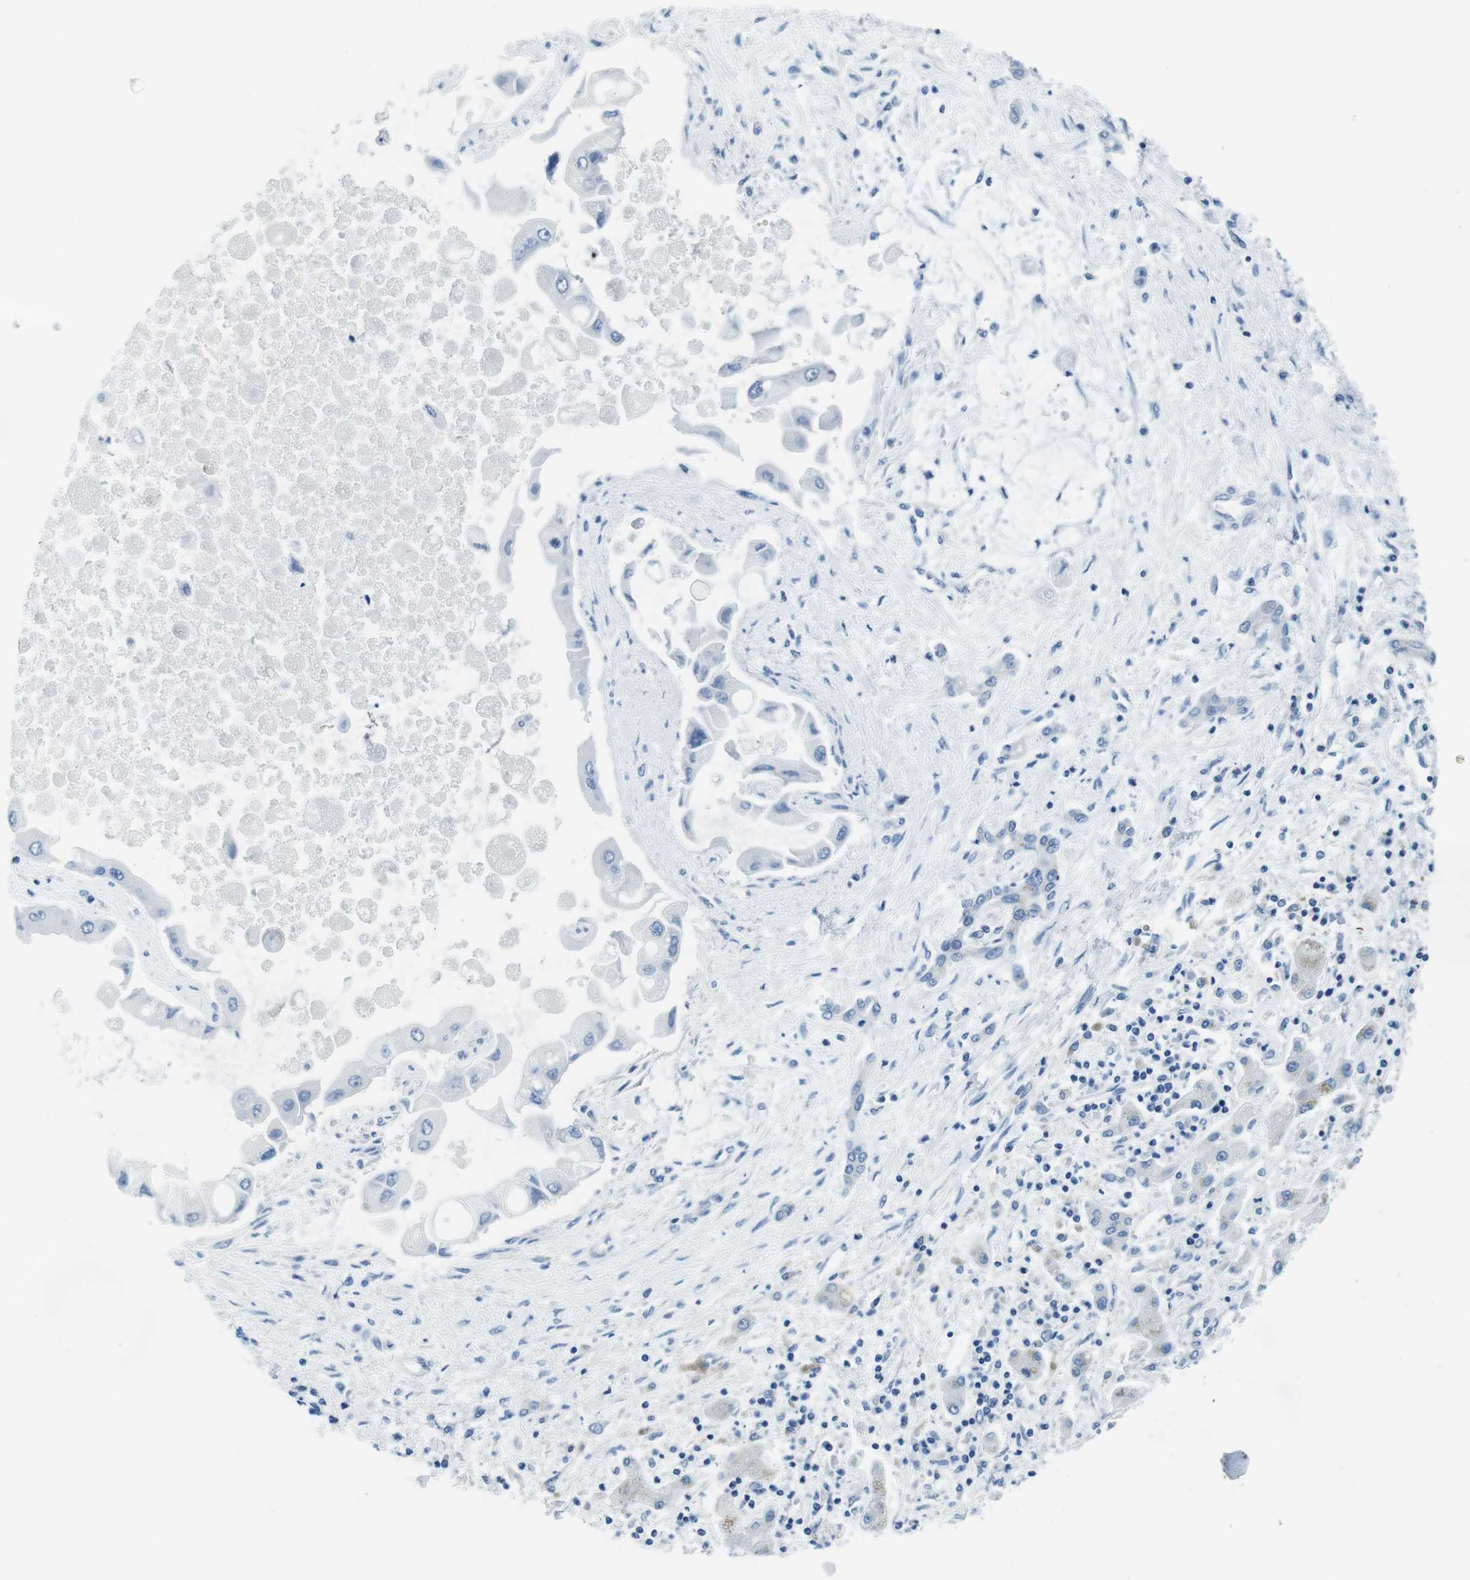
{"staining": {"intensity": "negative", "quantity": "none", "location": "none"}, "tissue": "liver cancer", "cell_type": "Tumor cells", "image_type": "cancer", "snomed": [{"axis": "morphology", "description": "Cholangiocarcinoma"}, {"axis": "topography", "description": "Liver"}], "caption": "Immunohistochemical staining of liver cancer demonstrates no significant positivity in tumor cells. (DAB IHC with hematoxylin counter stain).", "gene": "EIF2B5", "patient": {"sex": "male", "age": 50}}